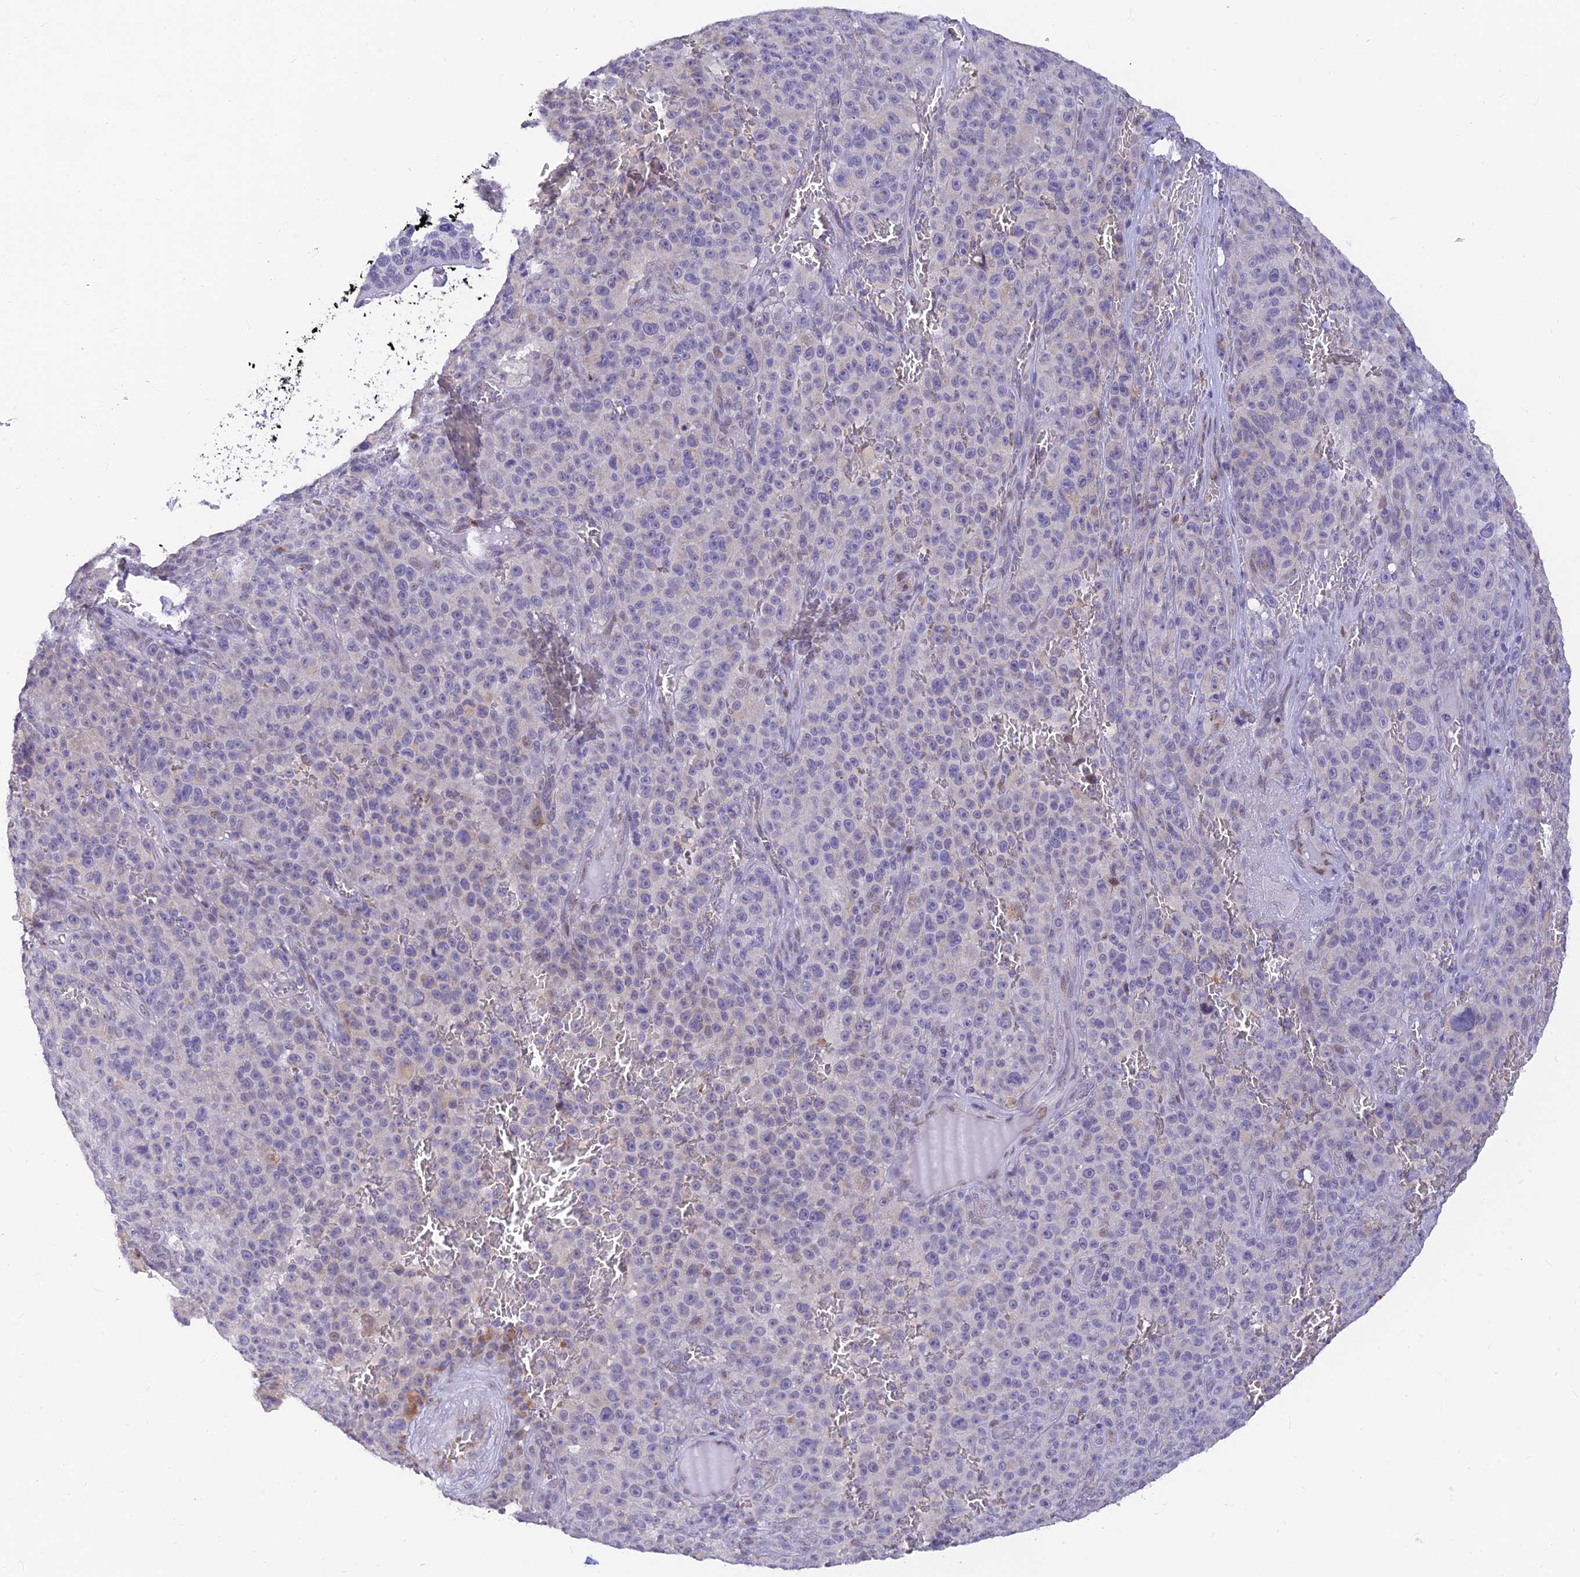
{"staining": {"intensity": "negative", "quantity": "none", "location": "none"}, "tissue": "melanoma", "cell_type": "Tumor cells", "image_type": "cancer", "snomed": [{"axis": "morphology", "description": "Malignant melanoma, NOS"}, {"axis": "topography", "description": "Skin"}], "caption": "Immunohistochemical staining of melanoma reveals no significant staining in tumor cells.", "gene": "INKA1", "patient": {"sex": "female", "age": 82}}